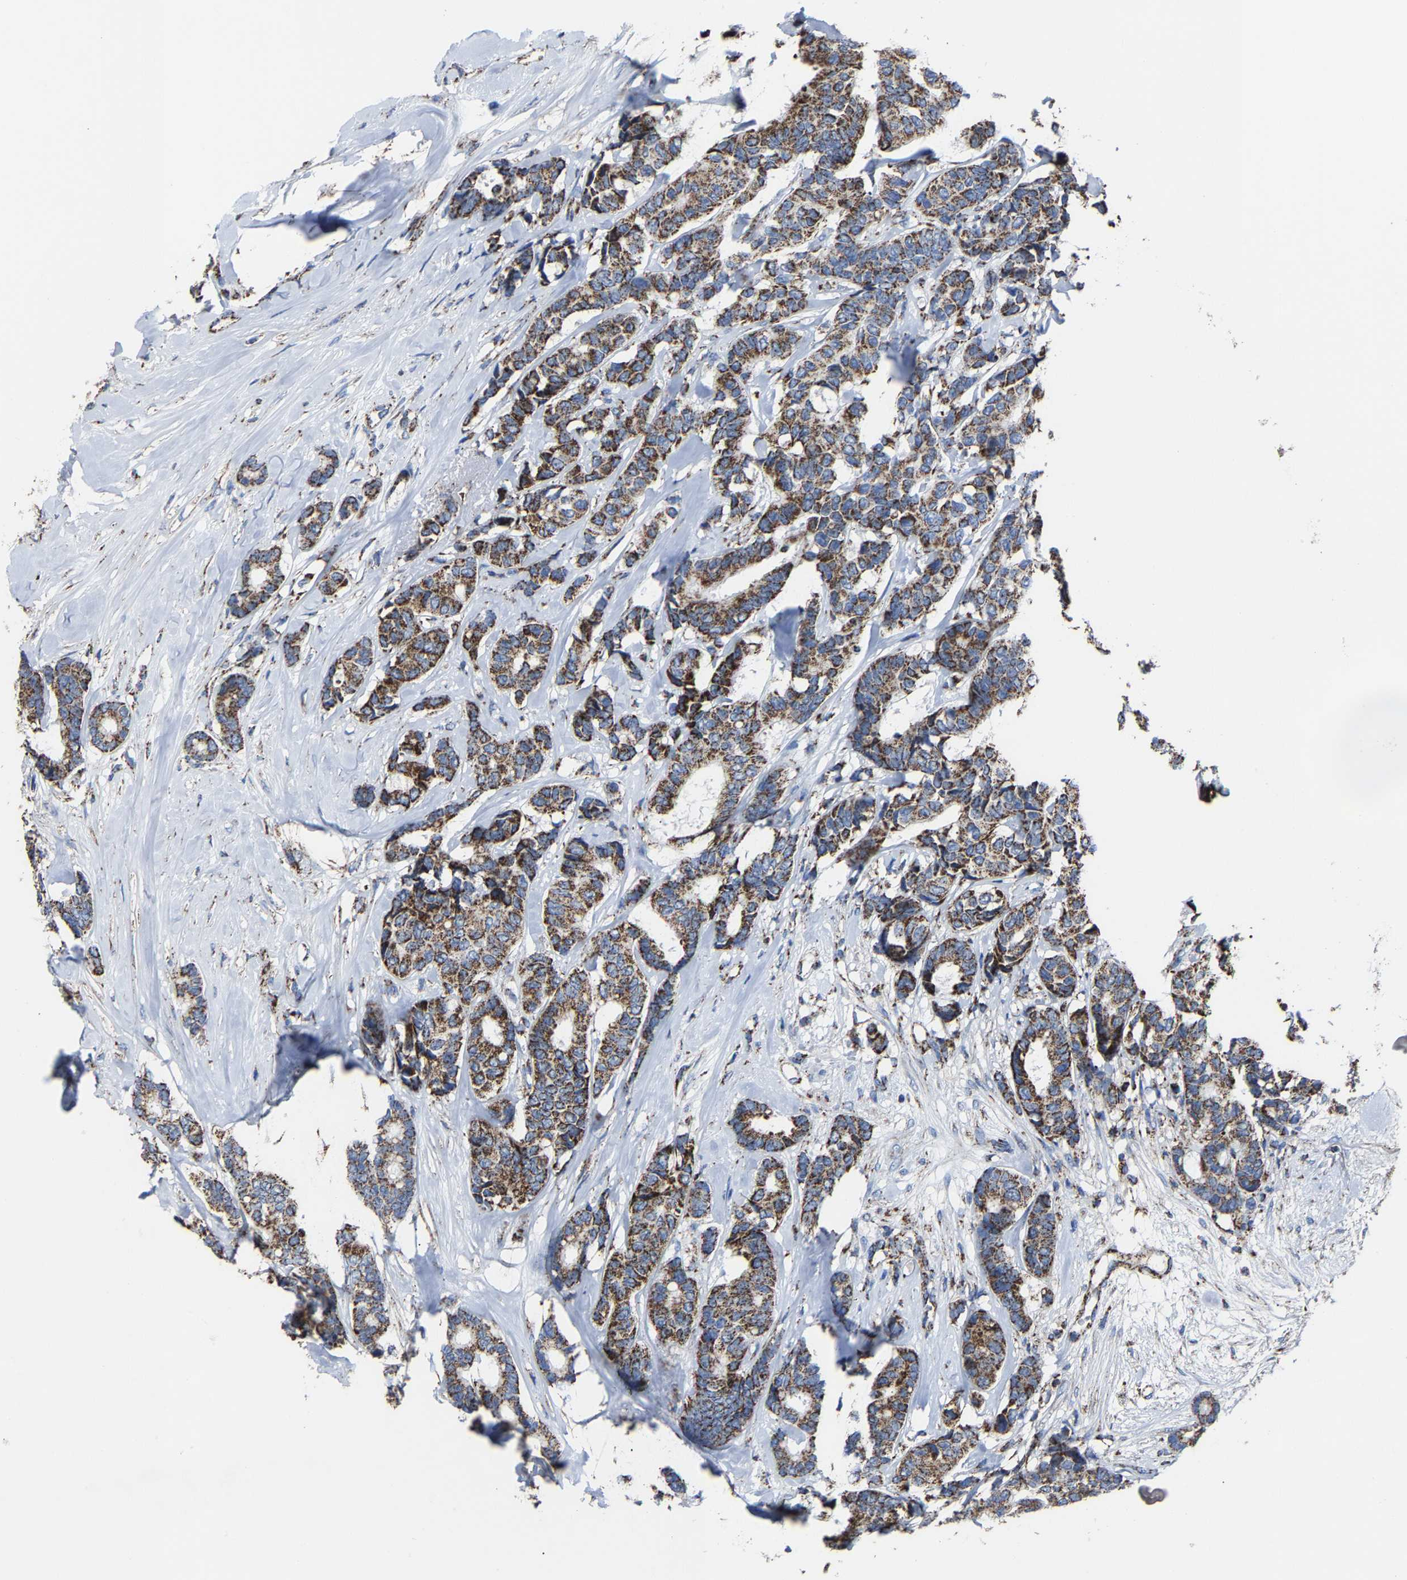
{"staining": {"intensity": "strong", "quantity": ">75%", "location": "cytoplasmic/membranous"}, "tissue": "breast cancer", "cell_type": "Tumor cells", "image_type": "cancer", "snomed": [{"axis": "morphology", "description": "Duct carcinoma"}, {"axis": "topography", "description": "Breast"}], "caption": "Immunohistochemistry (IHC) image of neoplastic tissue: human breast cancer stained using IHC reveals high levels of strong protein expression localized specifically in the cytoplasmic/membranous of tumor cells, appearing as a cytoplasmic/membranous brown color.", "gene": "NDUFV3", "patient": {"sex": "female", "age": 87}}